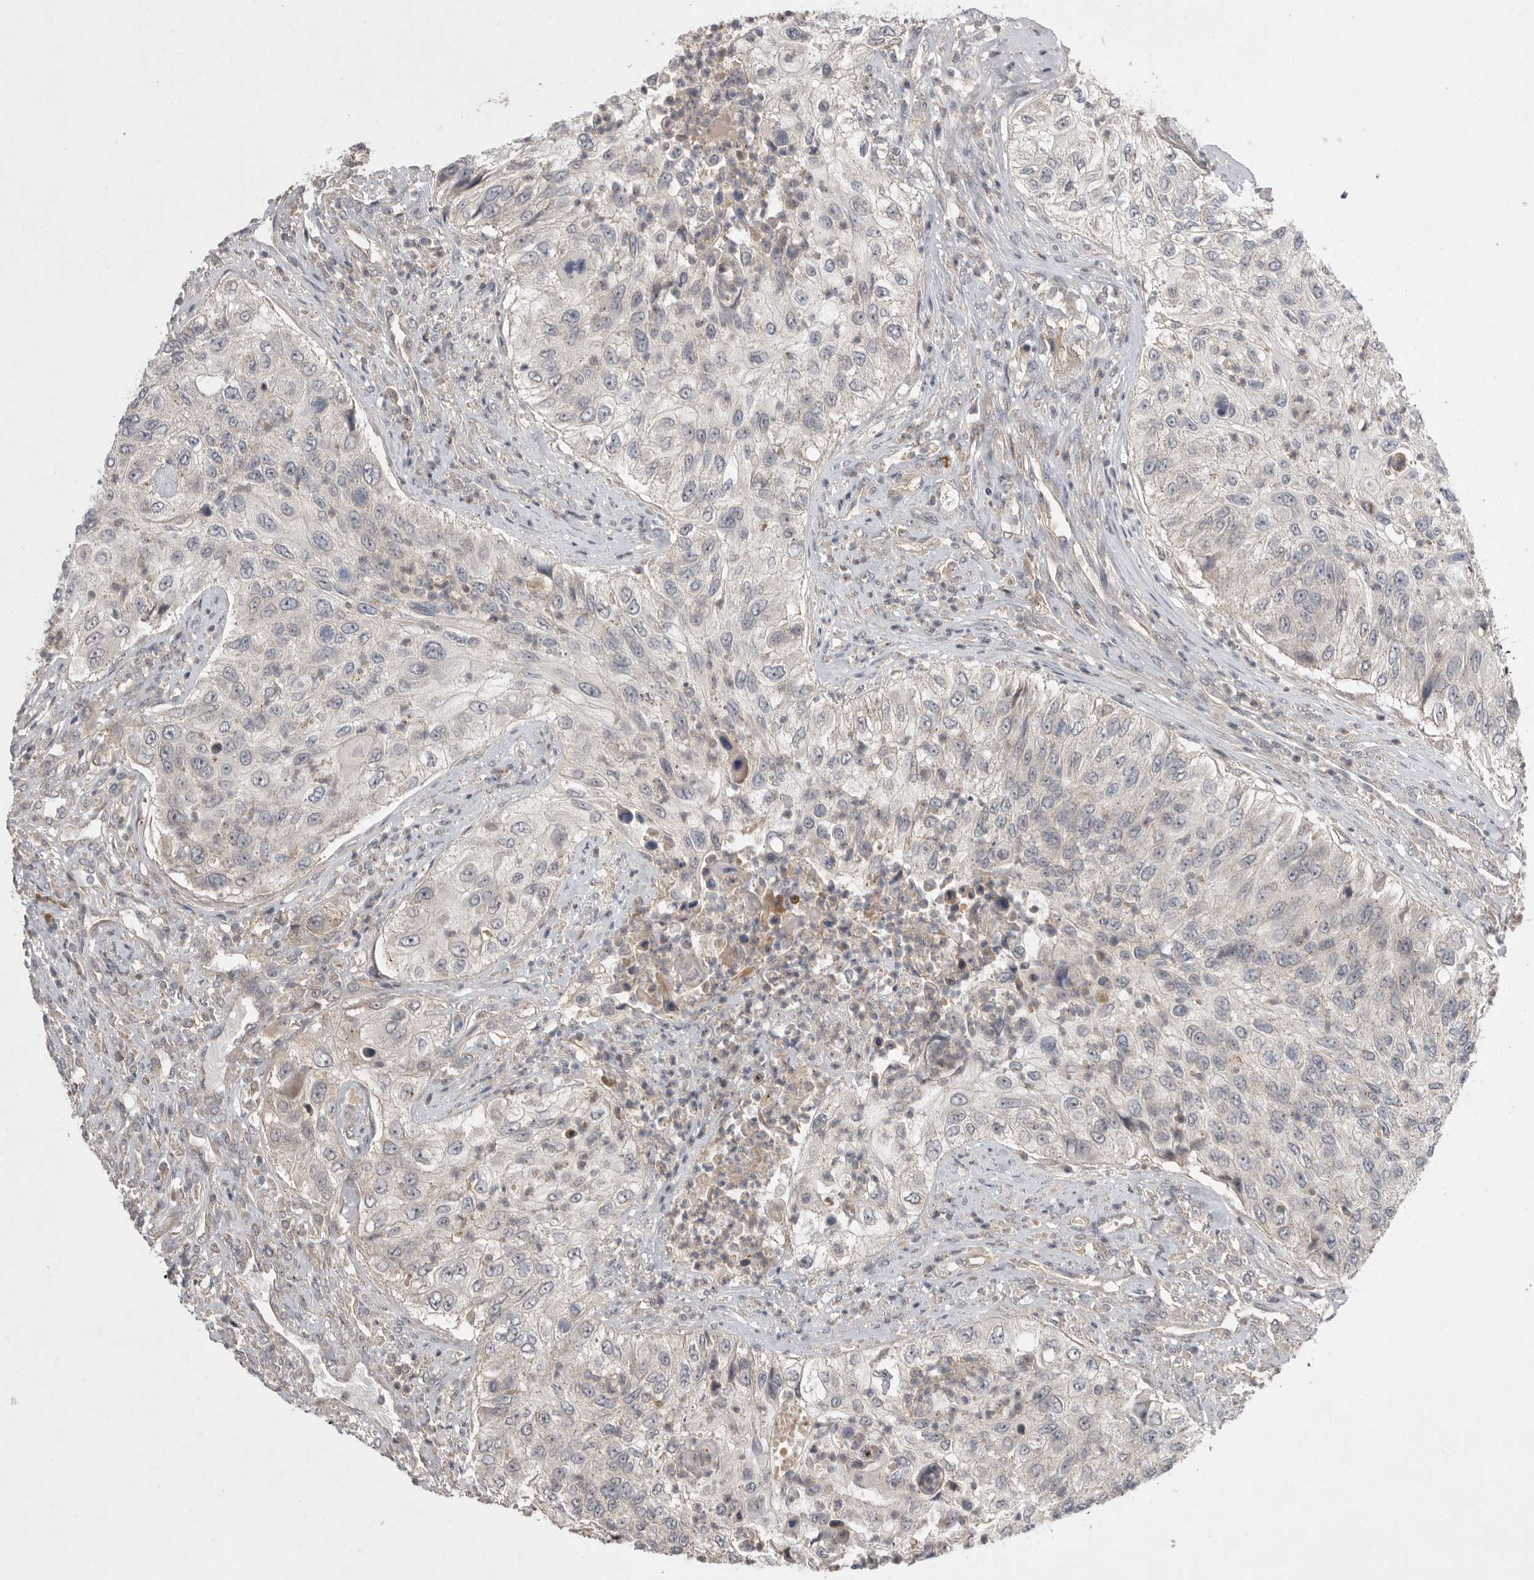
{"staining": {"intensity": "negative", "quantity": "none", "location": "none"}, "tissue": "urothelial cancer", "cell_type": "Tumor cells", "image_type": "cancer", "snomed": [{"axis": "morphology", "description": "Urothelial carcinoma, High grade"}, {"axis": "topography", "description": "Urinary bladder"}], "caption": "Immunohistochemistry (IHC) of human urothelial carcinoma (high-grade) exhibits no expression in tumor cells.", "gene": "NRCAM", "patient": {"sex": "female", "age": 60}}